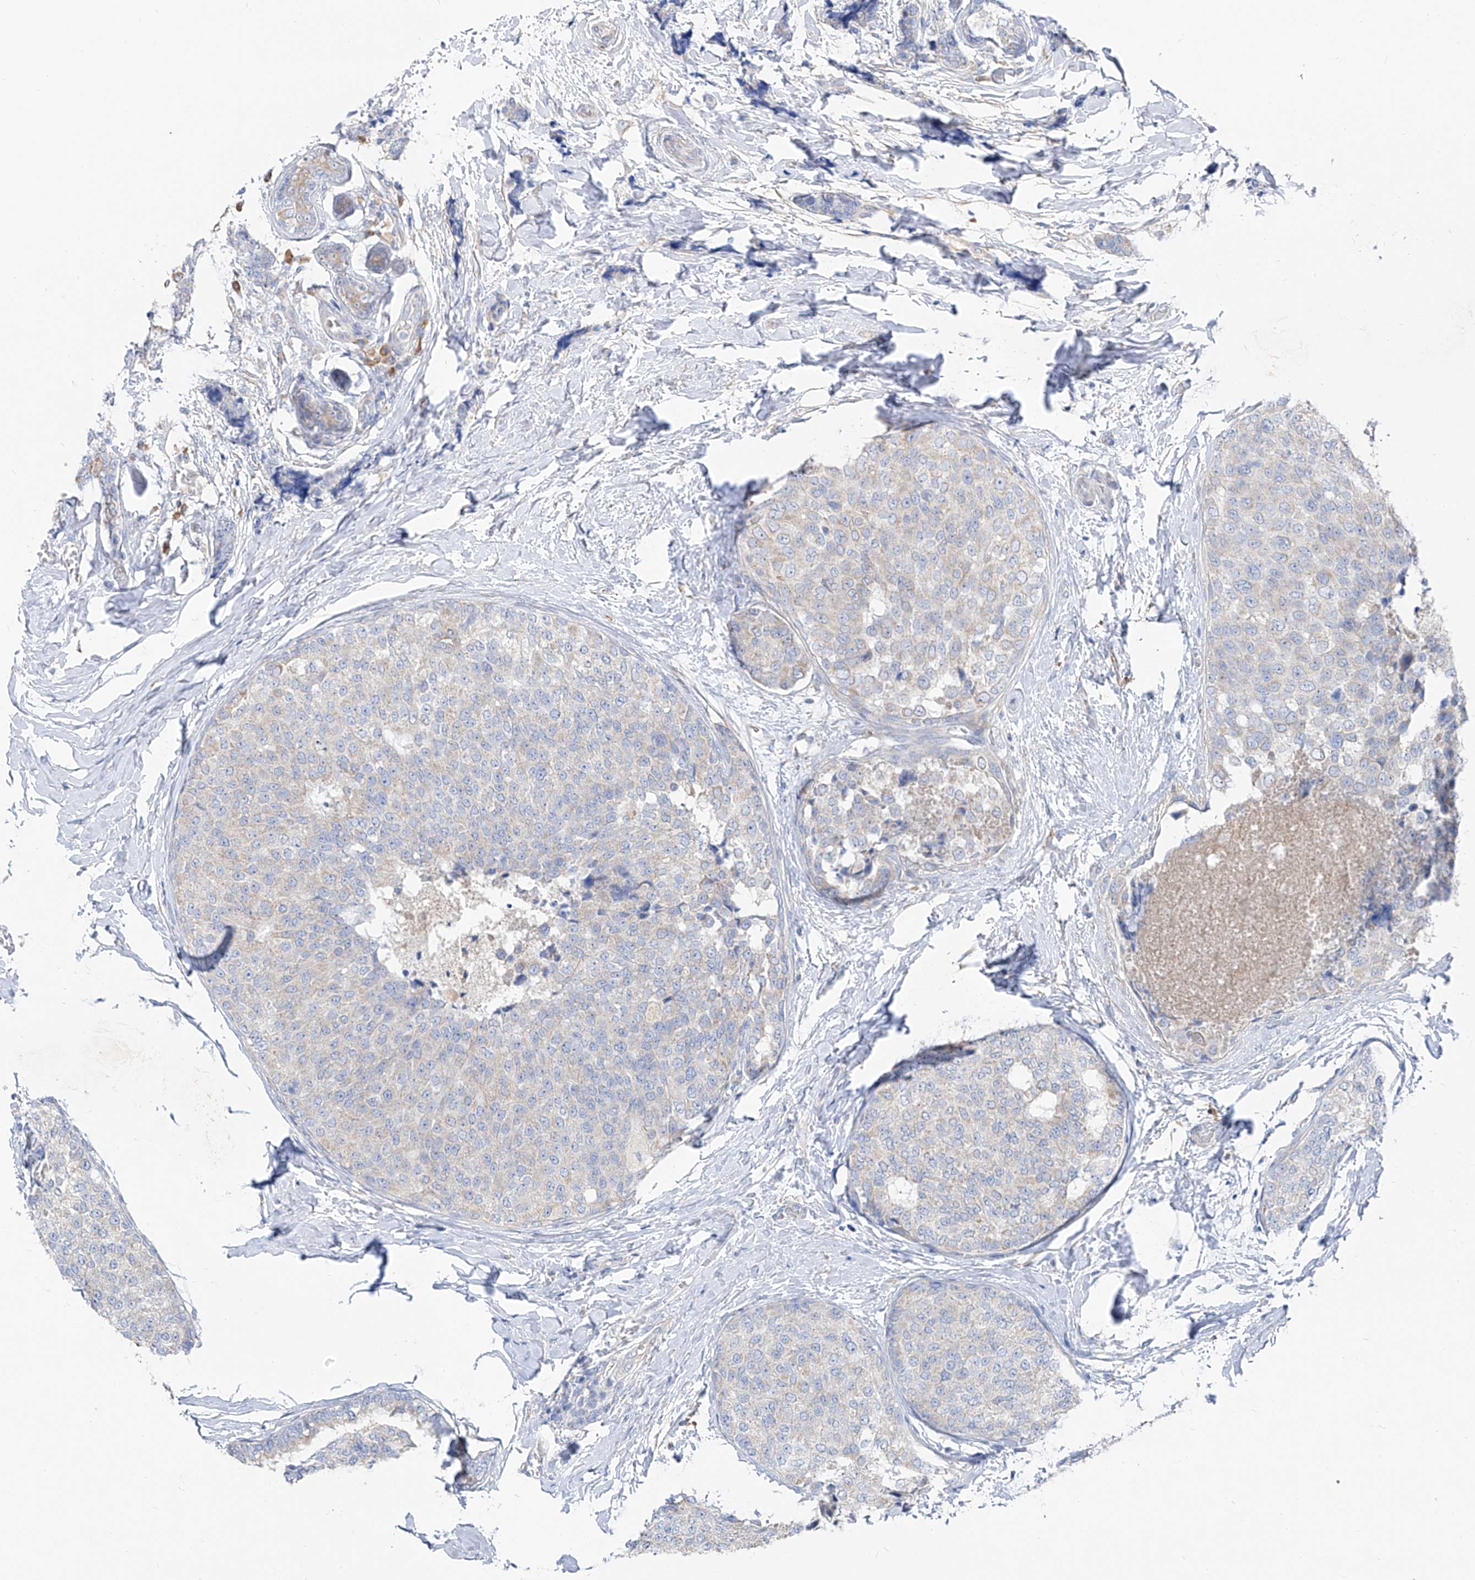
{"staining": {"intensity": "negative", "quantity": "none", "location": "none"}, "tissue": "breast cancer", "cell_type": "Tumor cells", "image_type": "cancer", "snomed": [{"axis": "morphology", "description": "Normal tissue, NOS"}, {"axis": "morphology", "description": "Duct carcinoma"}, {"axis": "topography", "description": "Breast"}], "caption": "Tumor cells show no significant expression in breast cancer (invasive ductal carcinoma).", "gene": "UFL1", "patient": {"sex": "female", "age": 43}}